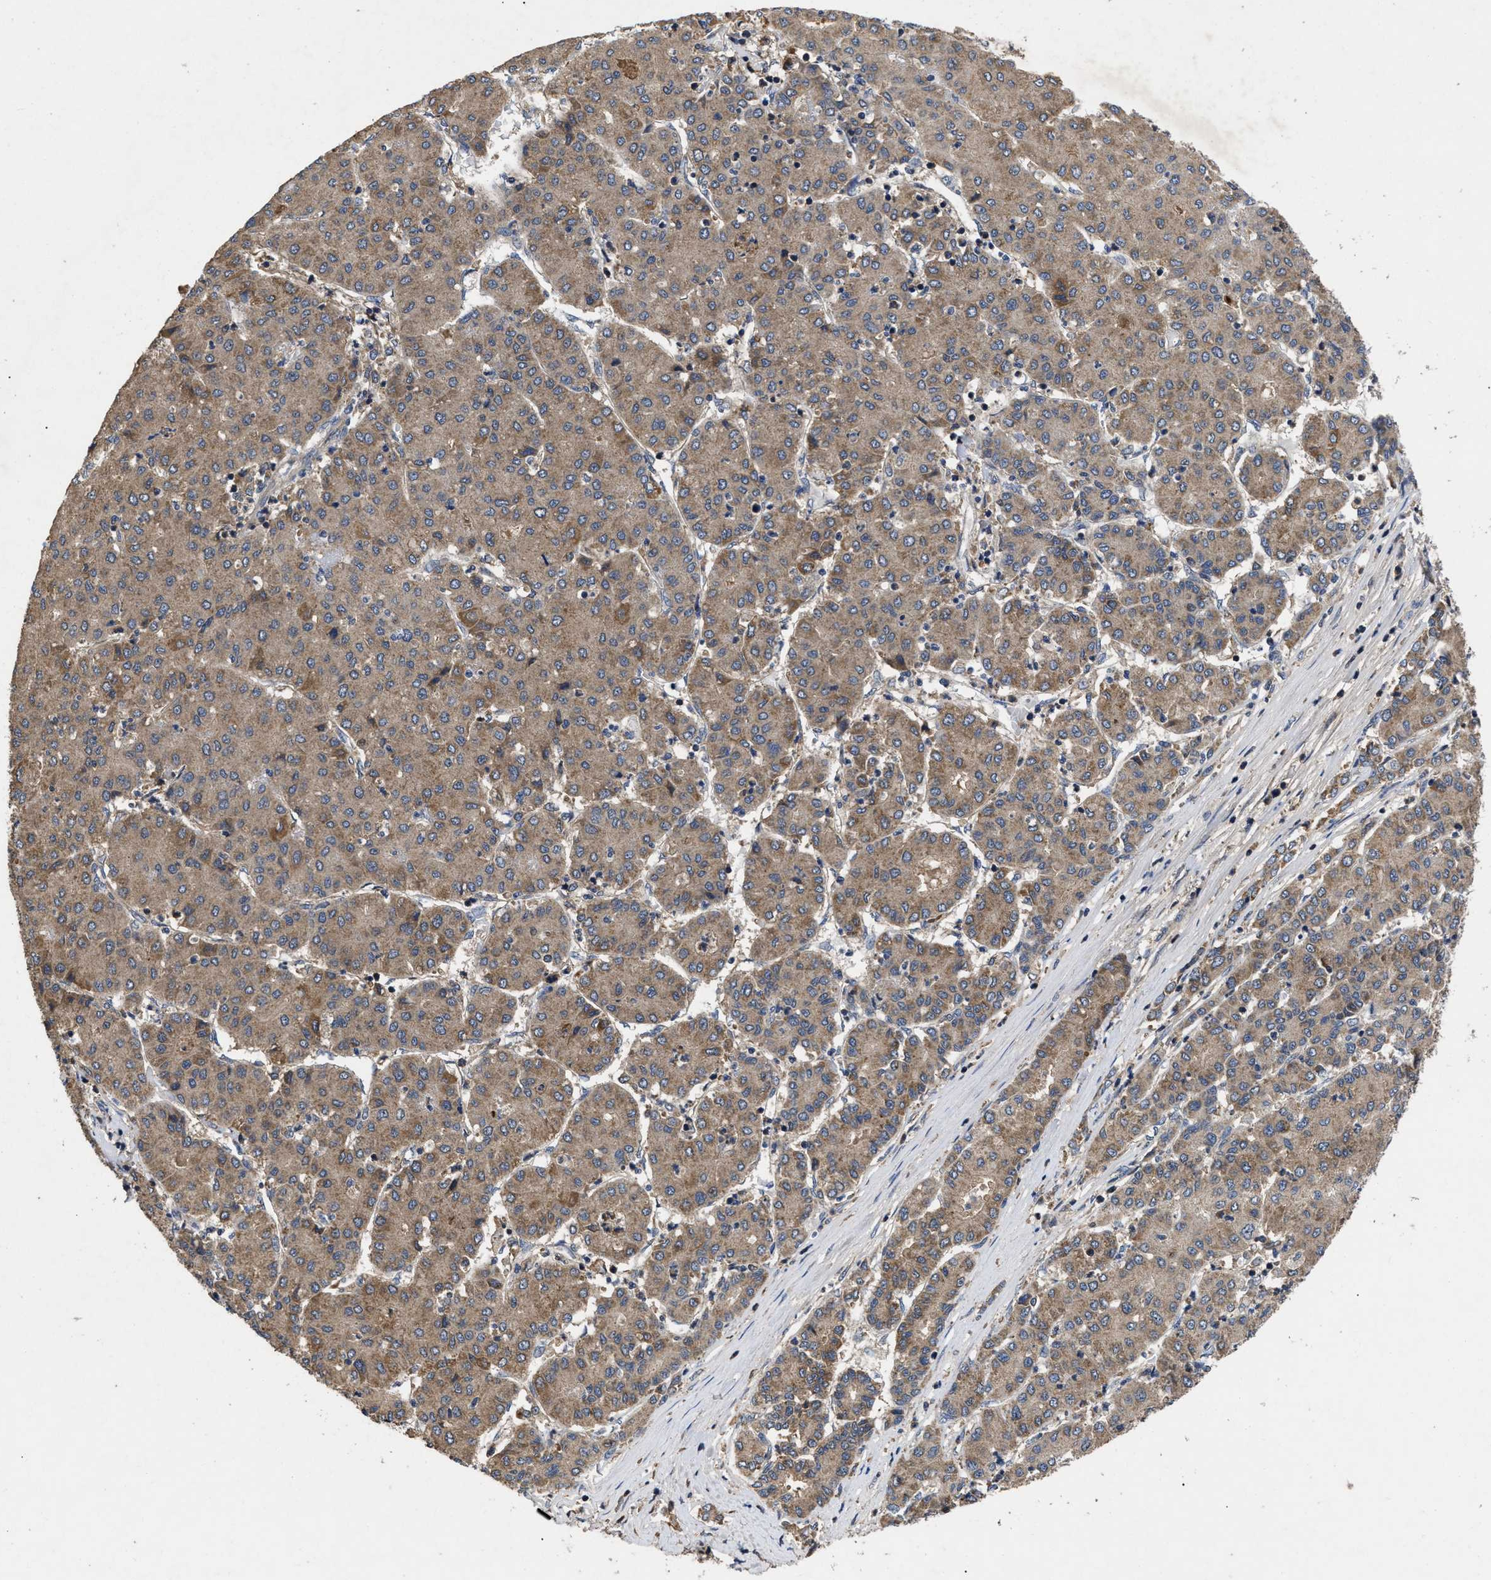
{"staining": {"intensity": "moderate", "quantity": ">75%", "location": "cytoplasmic/membranous"}, "tissue": "liver cancer", "cell_type": "Tumor cells", "image_type": "cancer", "snomed": [{"axis": "morphology", "description": "Carcinoma, Hepatocellular, NOS"}, {"axis": "topography", "description": "Liver"}], "caption": "Hepatocellular carcinoma (liver) stained for a protein (brown) exhibits moderate cytoplasmic/membranous positive staining in approximately >75% of tumor cells.", "gene": "LRRC3", "patient": {"sex": "male", "age": 65}}